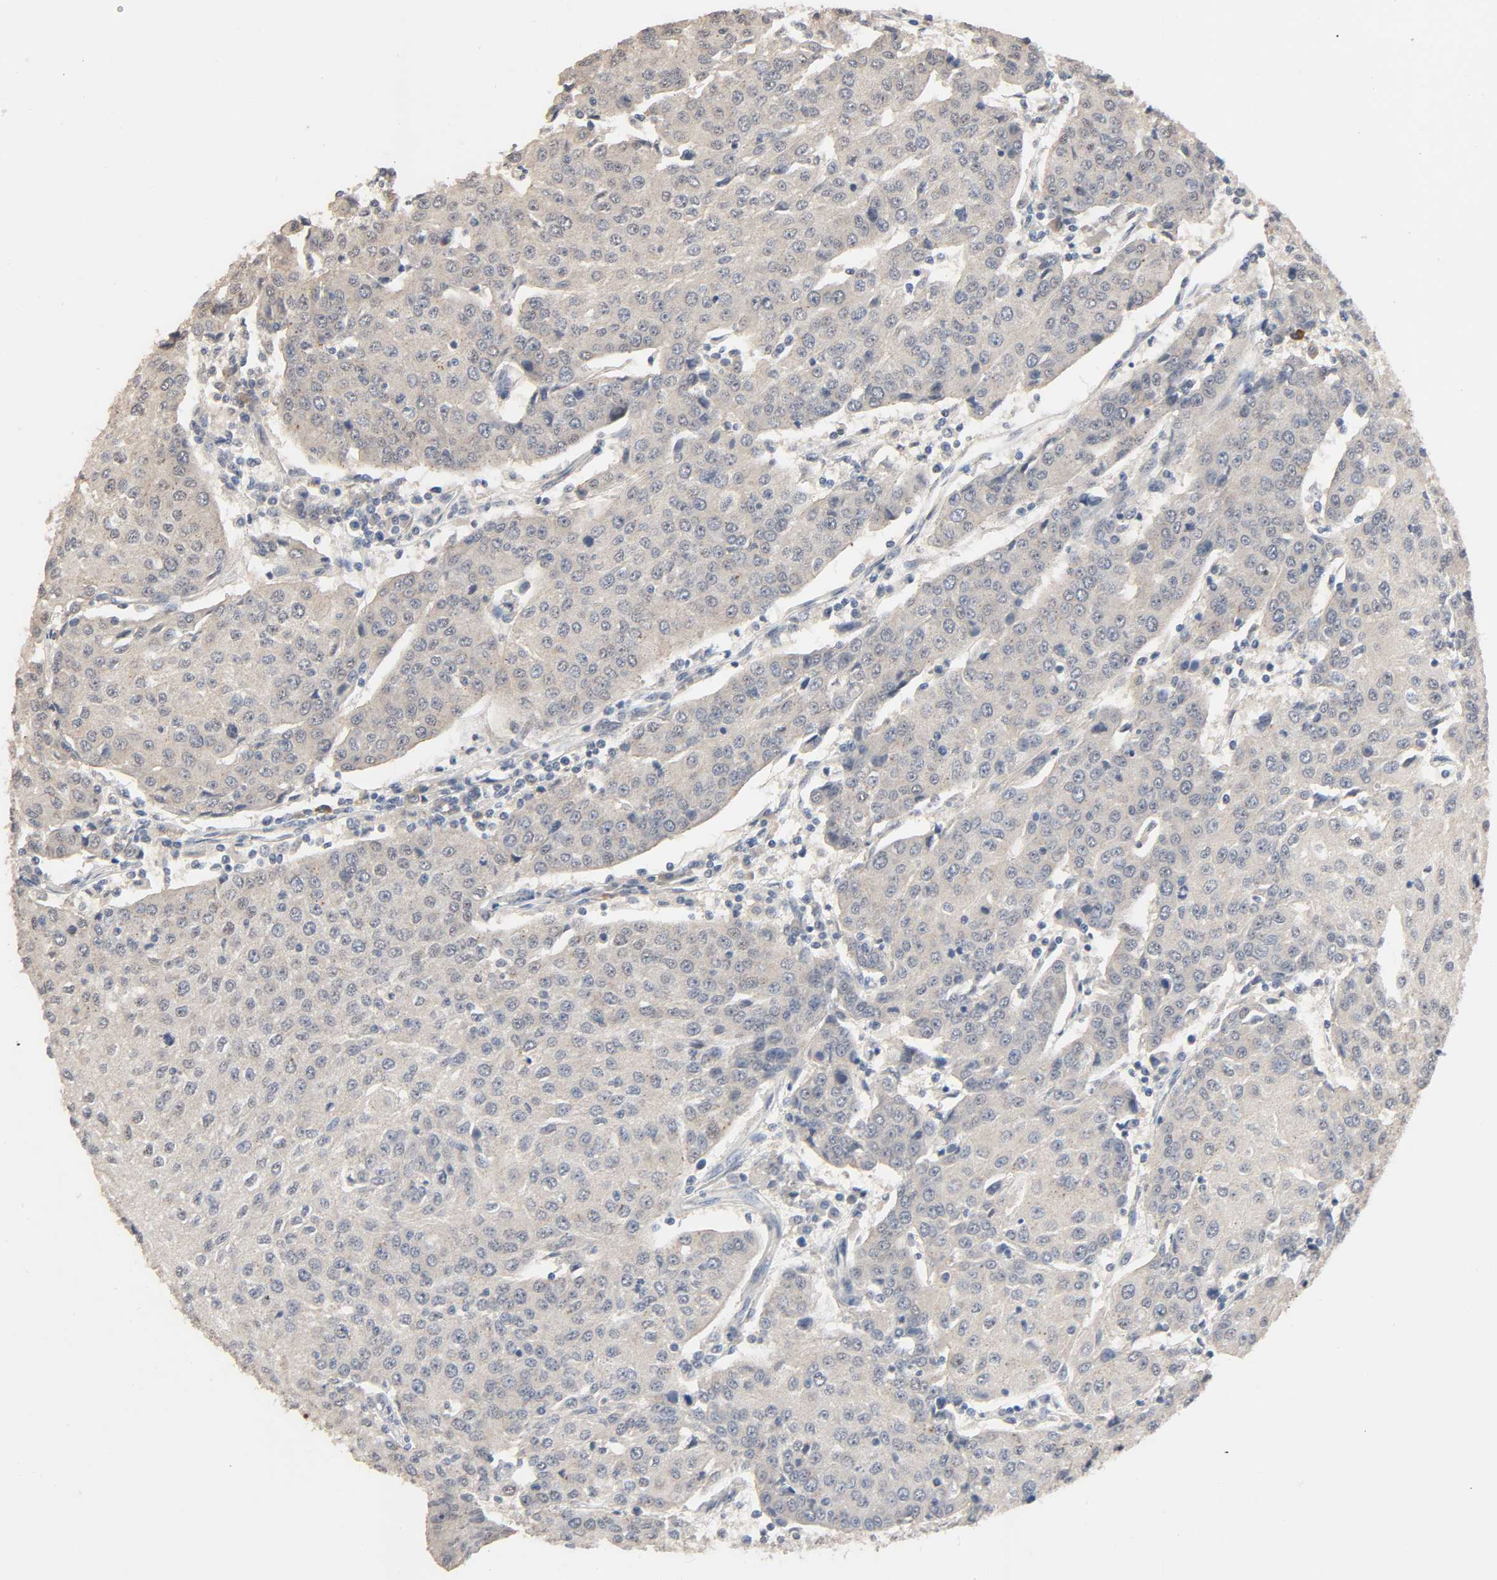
{"staining": {"intensity": "negative", "quantity": "none", "location": "none"}, "tissue": "urothelial cancer", "cell_type": "Tumor cells", "image_type": "cancer", "snomed": [{"axis": "morphology", "description": "Urothelial carcinoma, High grade"}, {"axis": "topography", "description": "Urinary bladder"}], "caption": "Tumor cells are negative for brown protein staining in urothelial cancer. The staining was performed using DAB (3,3'-diaminobenzidine) to visualize the protein expression in brown, while the nuclei were stained in blue with hematoxylin (Magnification: 20x).", "gene": "MAGEA8", "patient": {"sex": "female", "age": 85}}